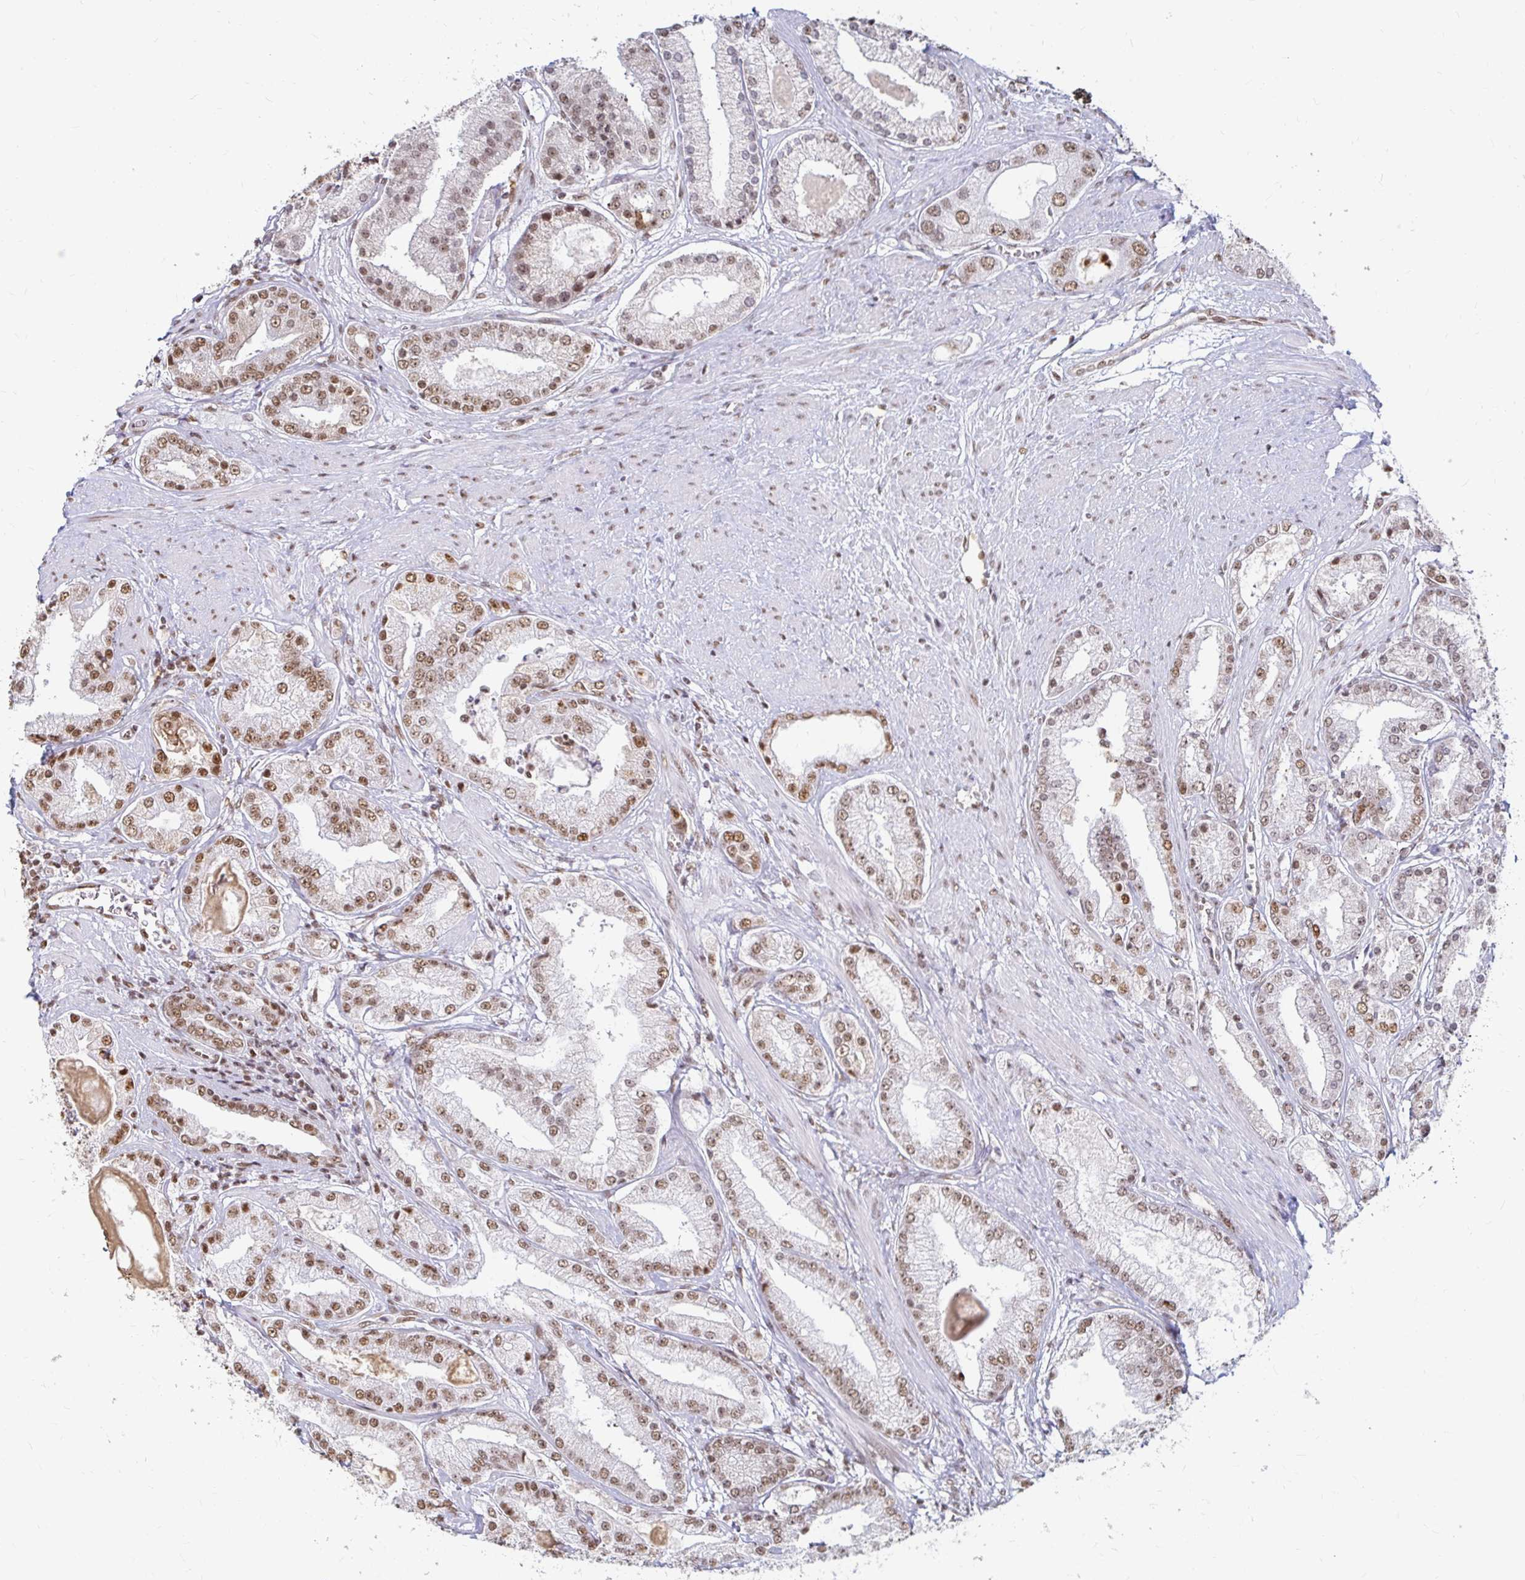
{"staining": {"intensity": "moderate", "quantity": "25%-75%", "location": "nuclear"}, "tissue": "prostate cancer", "cell_type": "Tumor cells", "image_type": "cancer", "snomed": [{"axis": "morphology", "description": "Adenocarcinoma, High grade"}, {"axis": "topography", "description": "Prostate"}], "caption": "Adenocarcinoma (high-grade) (prostate) stained with a protein marker demonstrates moderate staining in tumor cells.", "gene": "HNRNPU", "patient": {"sex": "male", "age": 67}}